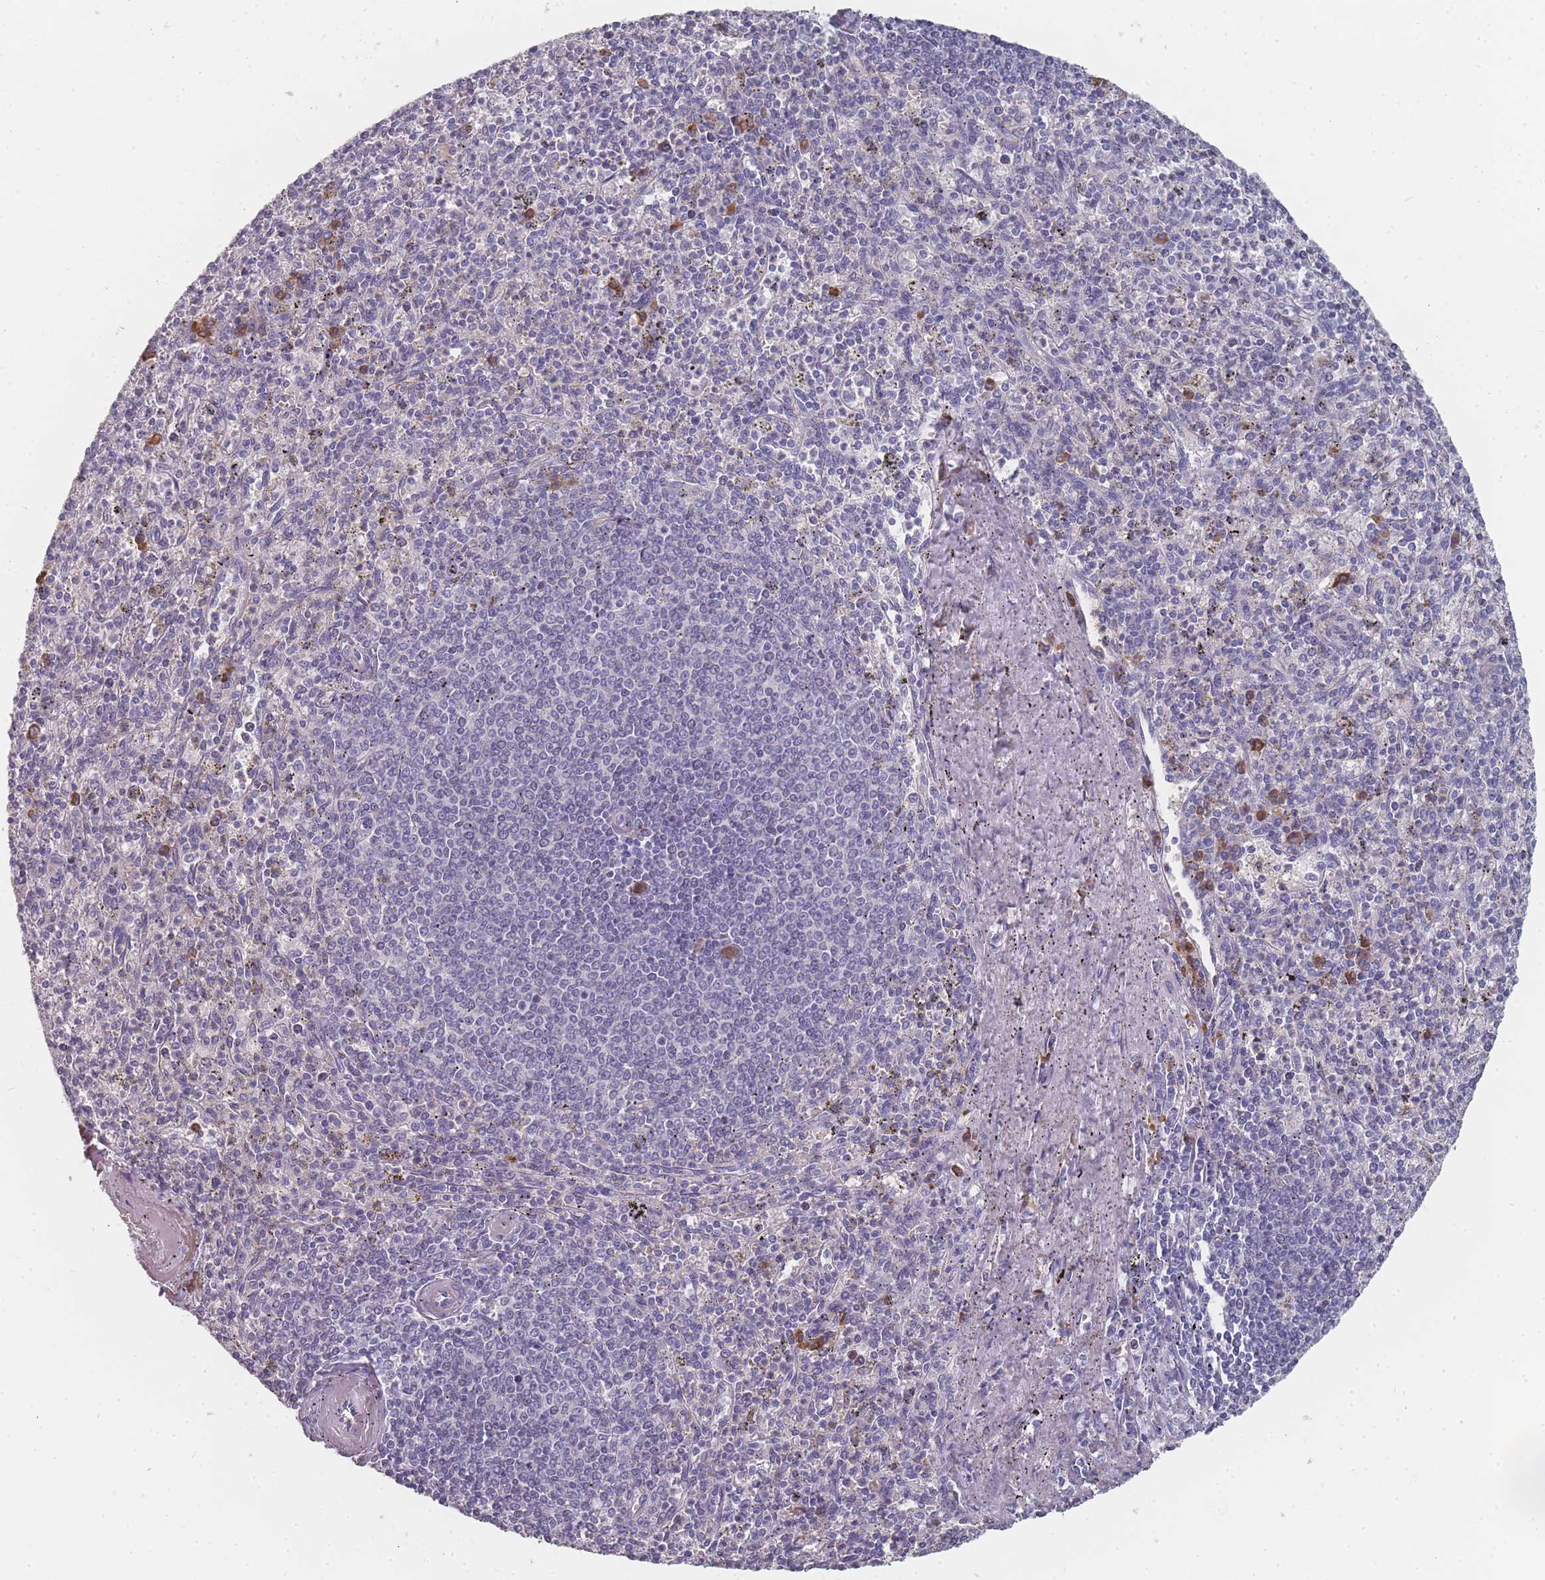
{"staining": {"intensity": "moderate", "quantity": "<25%", "location": "cytoplasmic/membranous"}, "tissue": "spleen", "cell_type": "Cells in red pulp", "image_type": "normal", "snomed": [{"axis": "morphology", "description": "Normal tissue, NOS"}, {"axis": "topography", "description": "Spleen"}], "caption": "Immunohistochemical staining of benign spleen exhibits low levels of moderate cytoplasmic/membranous staining in about <25% of cells in red pulp. The staining was performed using DAB (3,3'-diaminobenzidine) to visualize the protein expression in brown, while the nuclei were stained in blue with hematoxylin (Magnification: 20x).", "gene": "SLC35E4", "patient": {"sex": "male", "age": 72}}